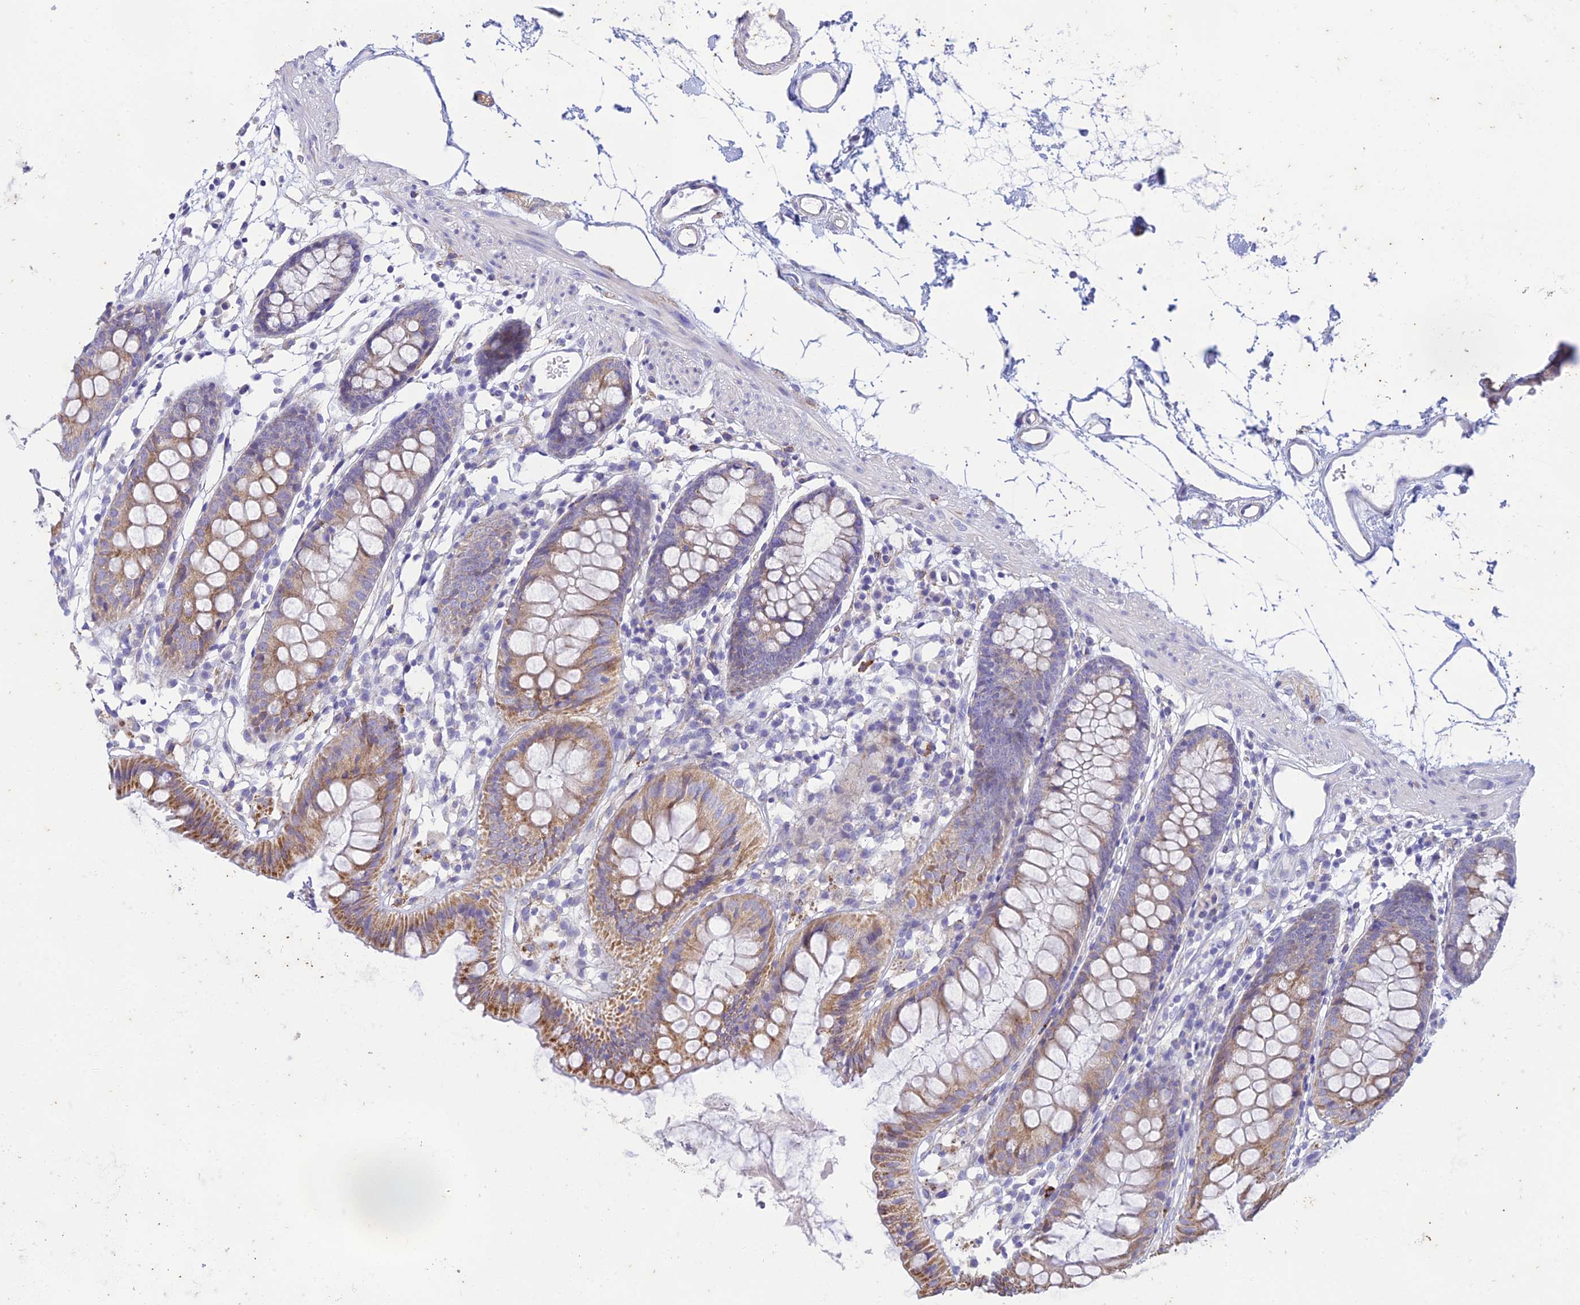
{"staining": {"intensity": "weak", "quantity": "25%-75%", "location": "cytoplasmic/membranous"}, "tissue": "colon", "cell_type": "Endothelial cells", "image_type": "normal", "snomed": [{"axis": "morphology", "description": "Normal tissue, NOS"}, {"axis": "topography", "description": "Colon"}], "caption": "The image demonstrates a brown stain indicating the presence of a protein in the cytoplasmic/membranous of endothelial cells in colon.", "gene": "PTCD2", "patient": {"sex": "female", "age": 84}}